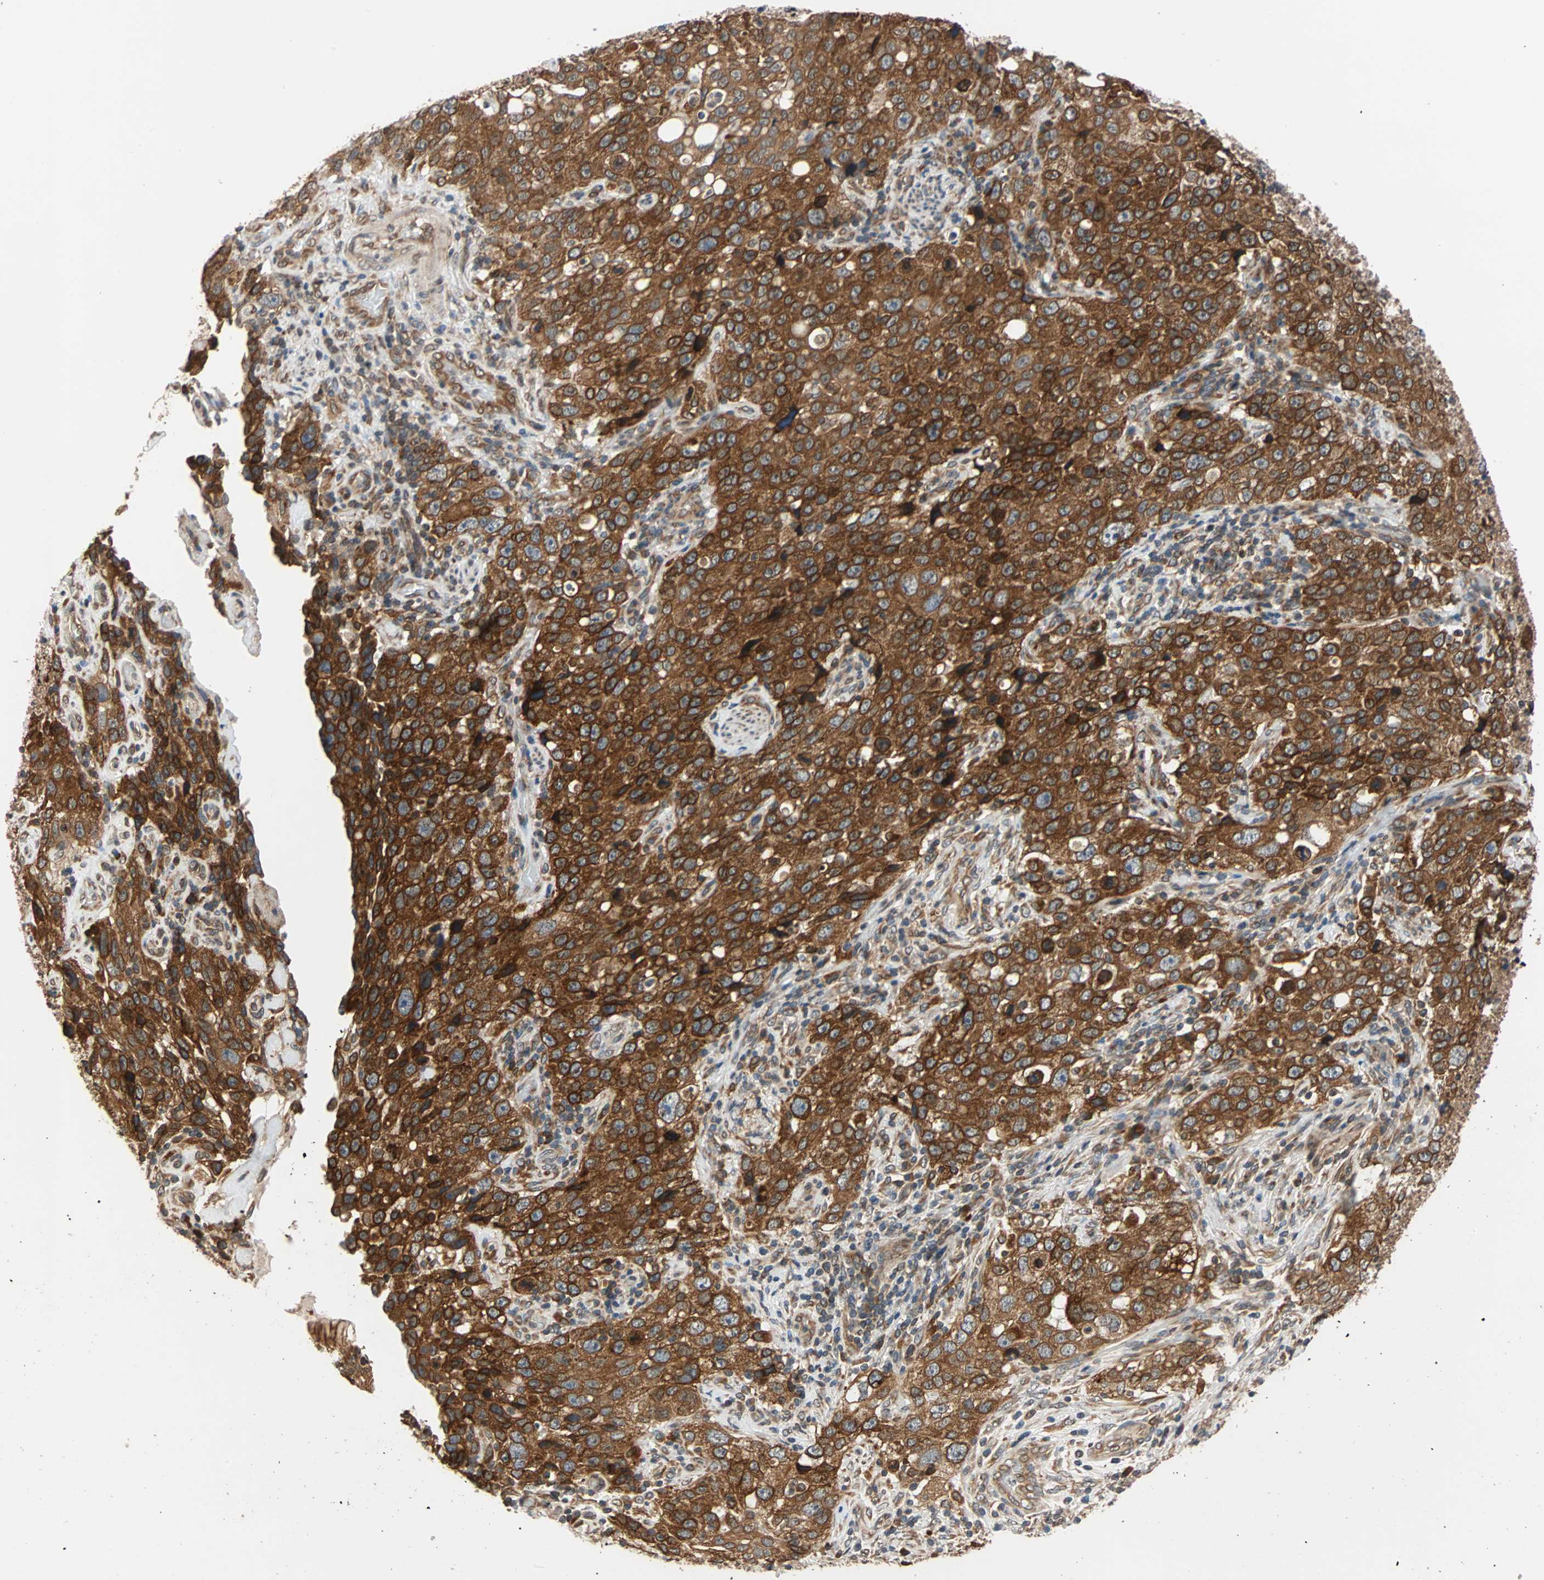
{"staining": {"intensity": "strong", "quantity": ">75%", "location": "cytoplasmic/membranous"}, "tissue": "stomach cancer", "cell_type": "Tumor cells", "image_type": "cancer", "snomed": [{"axis": "morphology", "description": "Normal tissue, NOS"}, {"axis": "morphology", "description": "Adenocarcinoma, NOS"}, {"axis": "topography", "description": "Stomach"}], "caption": "Immunohistochemical staining of adenocarcinoma (stomach) reveals strong cytoplasmic/membranous protein positivity in about >75% of tumor cells. (DAB (3,3'-diaminobenzidine) = brown stain, brightfield microscopy at high magnification).", "gene": "AUP1", "patient": {"sex": "male", "age": 48}}